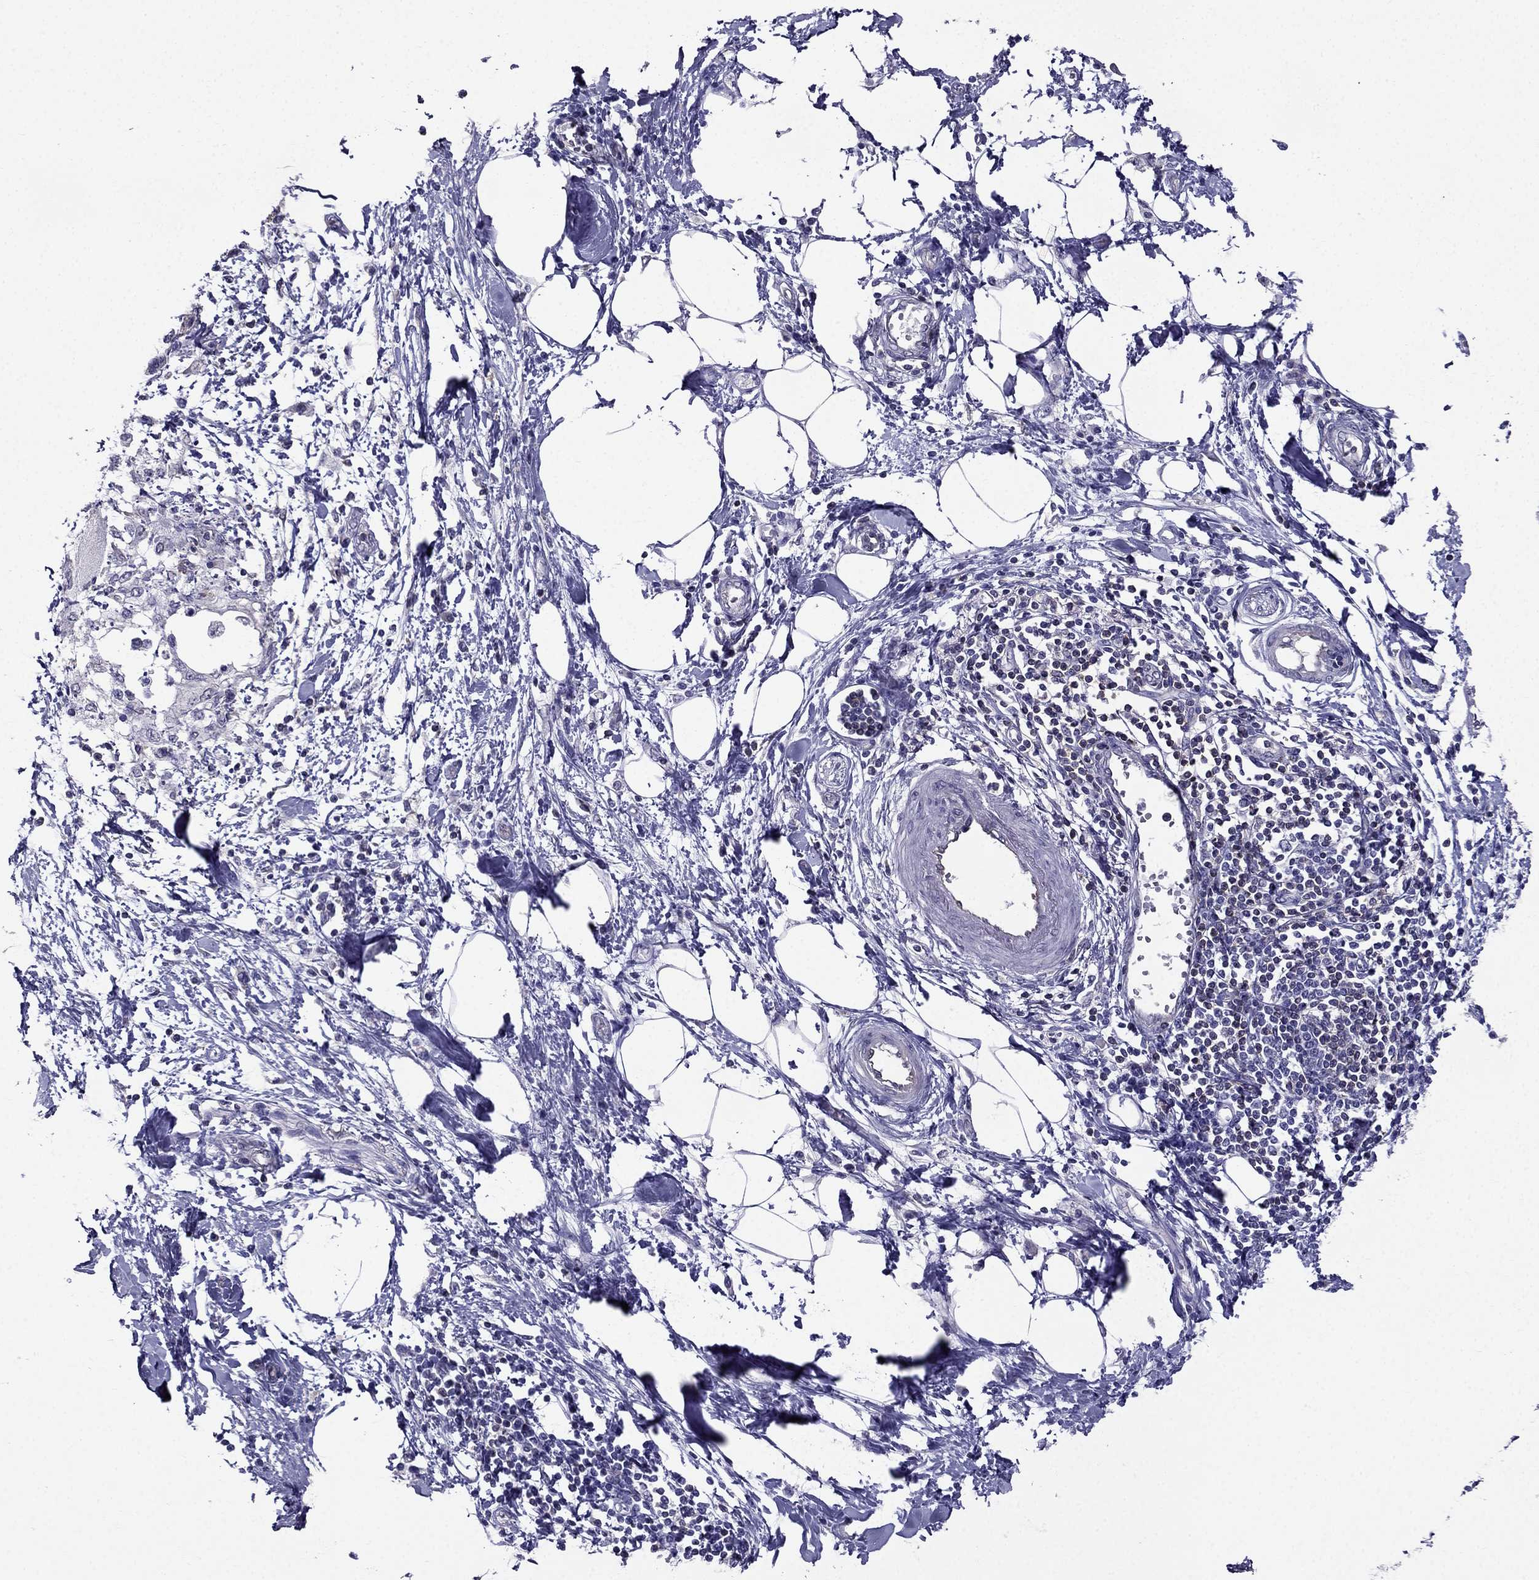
{"staining": {"intensity": "negative", "quantity": "none", "location": "none"}, "tissue": "pancreatic cancer", "cell_type": "Tumor cells", "image_type": "cancer", "snomed": [{"axis": "morphology", "description": "Normal tissue, NOS"}, {"axis": "morphology", "description": "Adenocarcinoma, NOS"}, {"axis": "topography", "description": "Pancreas"}, {"axis": "topography", "description": "Duodenum"}], "caption": "DAB immunohistochemical staining of adenocarcinoma (pancreatic) shows no significant positivity in tumor cells.", "gene": "AAK1", "patient": {"sex": "female", "age": 60}}